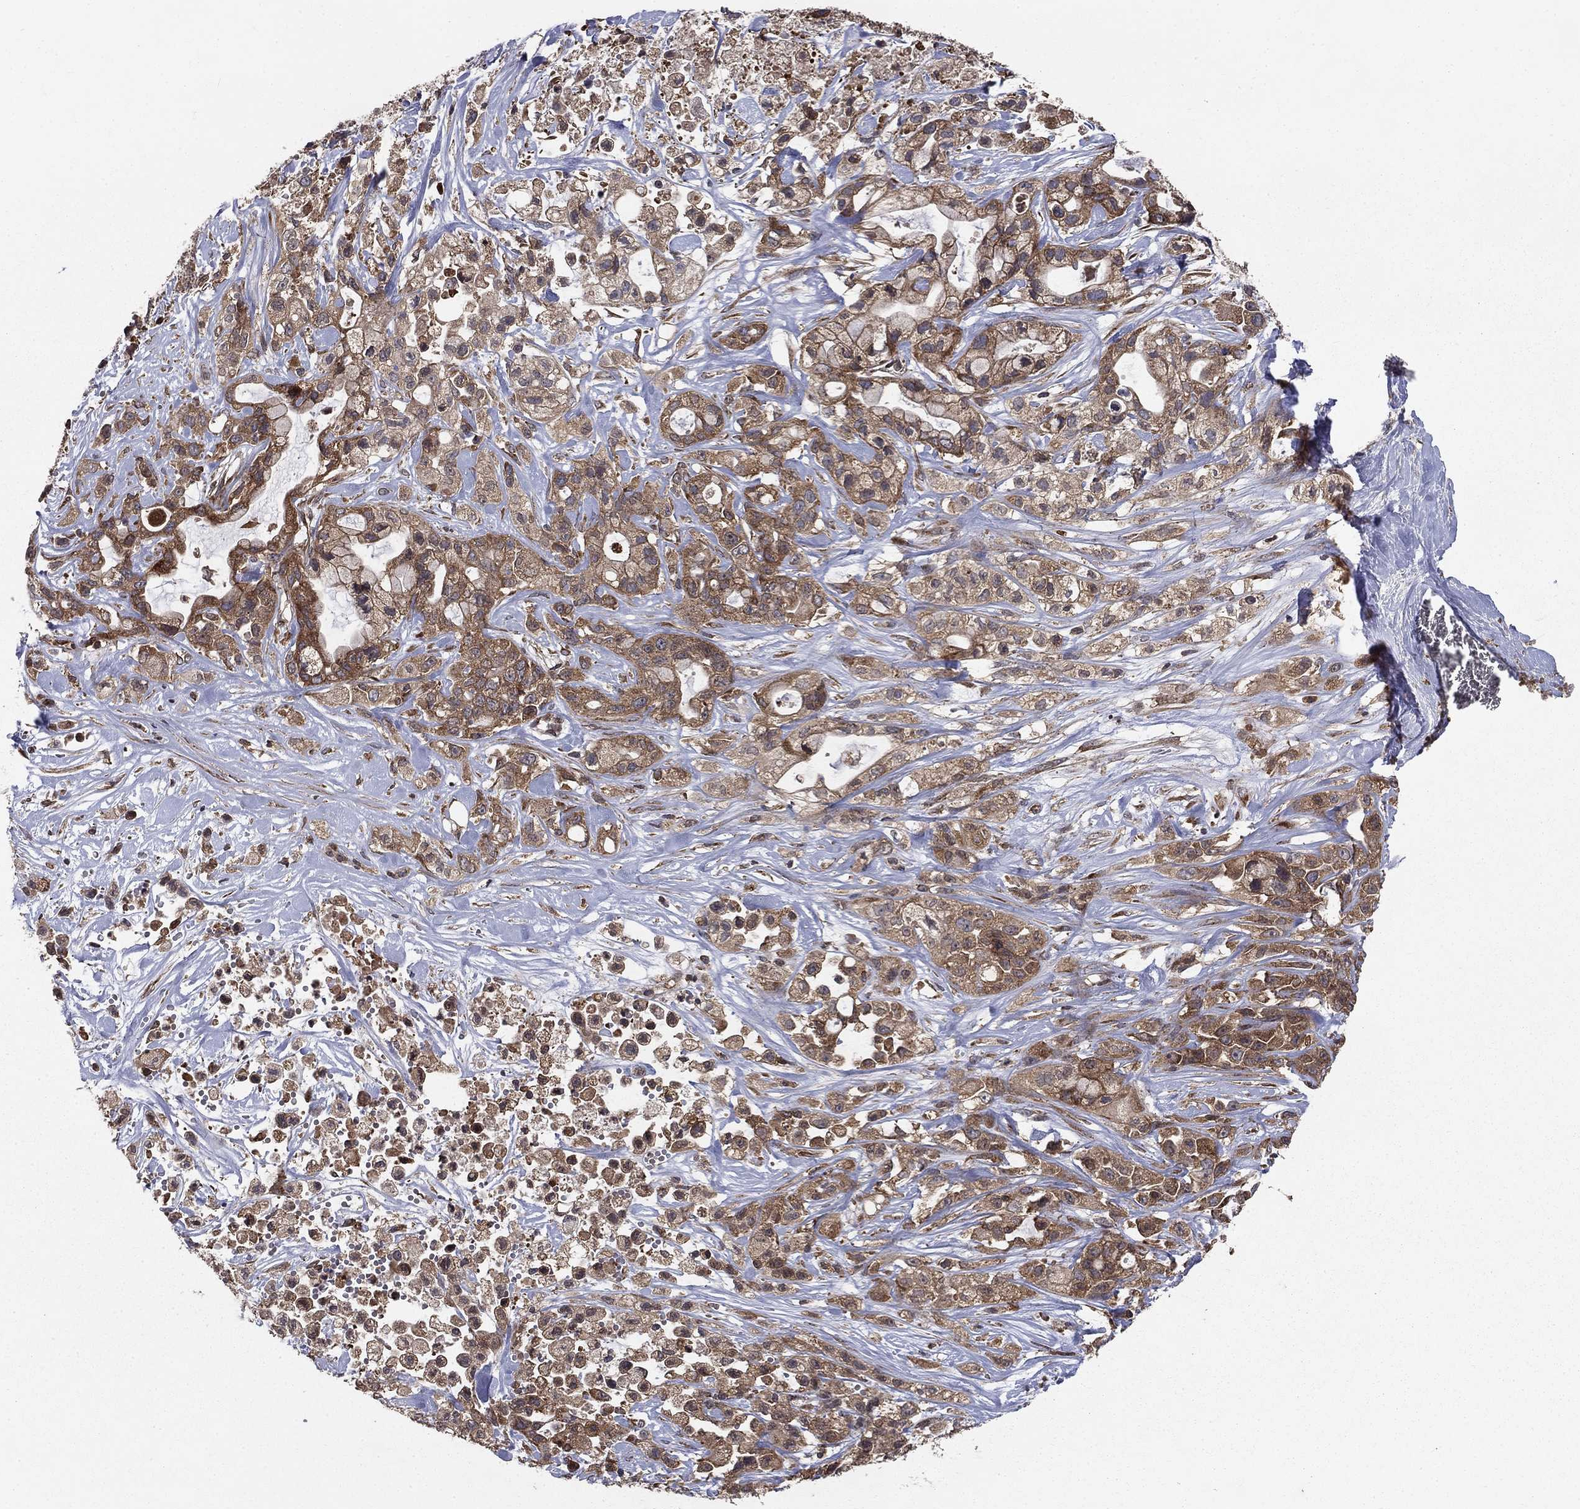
{"staining": {"intensity": "strong", "quantity": "25%-75%", "location": "cytoplasmic/membranous"}, "tissue": "pancreatic cancer", "cell_type": "Tumor cells", "image_type": "cancer", "snomed": [{"axis": "morphology", "description": "Adenocarcinoma, NOS"}, {"axis": "topography", "description": "Pancreas"}], "caption": "The histopathology image exhibits staining of pancreatic adenocarcinoma, revealing strong cytoplasmic/membranous protein staining (brown color) within tumor cells. (IHC, brightfield microscopy, high magnification).", "gene": "BABAM2", "patient": {"sex": "male", "age": 44}}